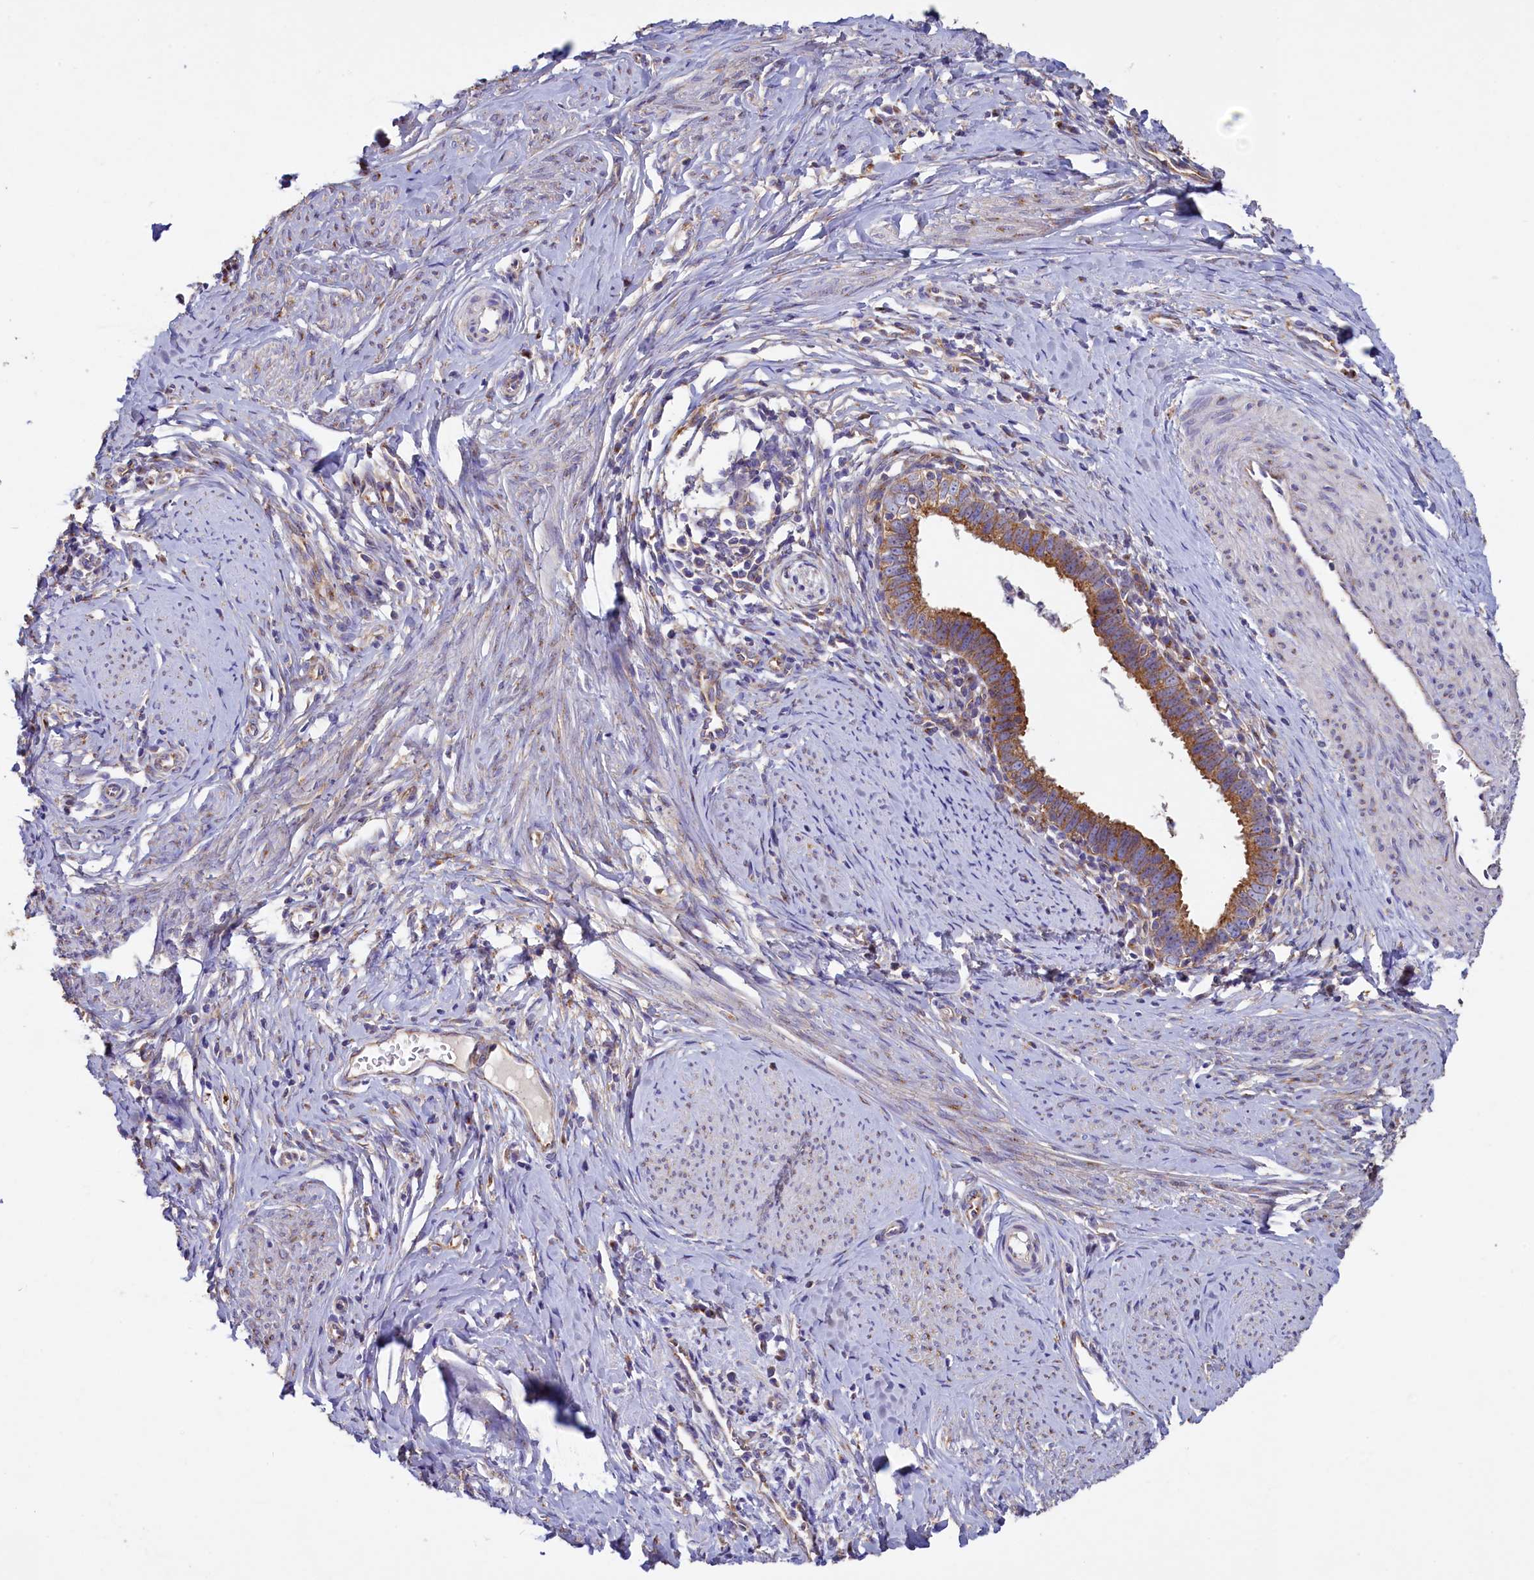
{"staining": {"intensity": "moderate", "quantity": ">75%", "location": "cytoplasmic/membranous"}, "tissue": "cervical cancer", "cell_type": "Tumor cells", "image_type": "cancer", "snomed": [{"axis": "morphology", "description": "Adenocarcinoma, NOS"}, {"axis": "topography", "description": "Cervix"}], "caption": "Immunohistochemical staining of human cervical adenocarcinoma shows moderate cytoplasmic/membranous protein expression in approximately >75% of tumor cells. Ihc stains the protein of interest in brown and the nuclei are stained blue.", "gene": "GPR21", "patient": {"sex": "female", "age": 36}}